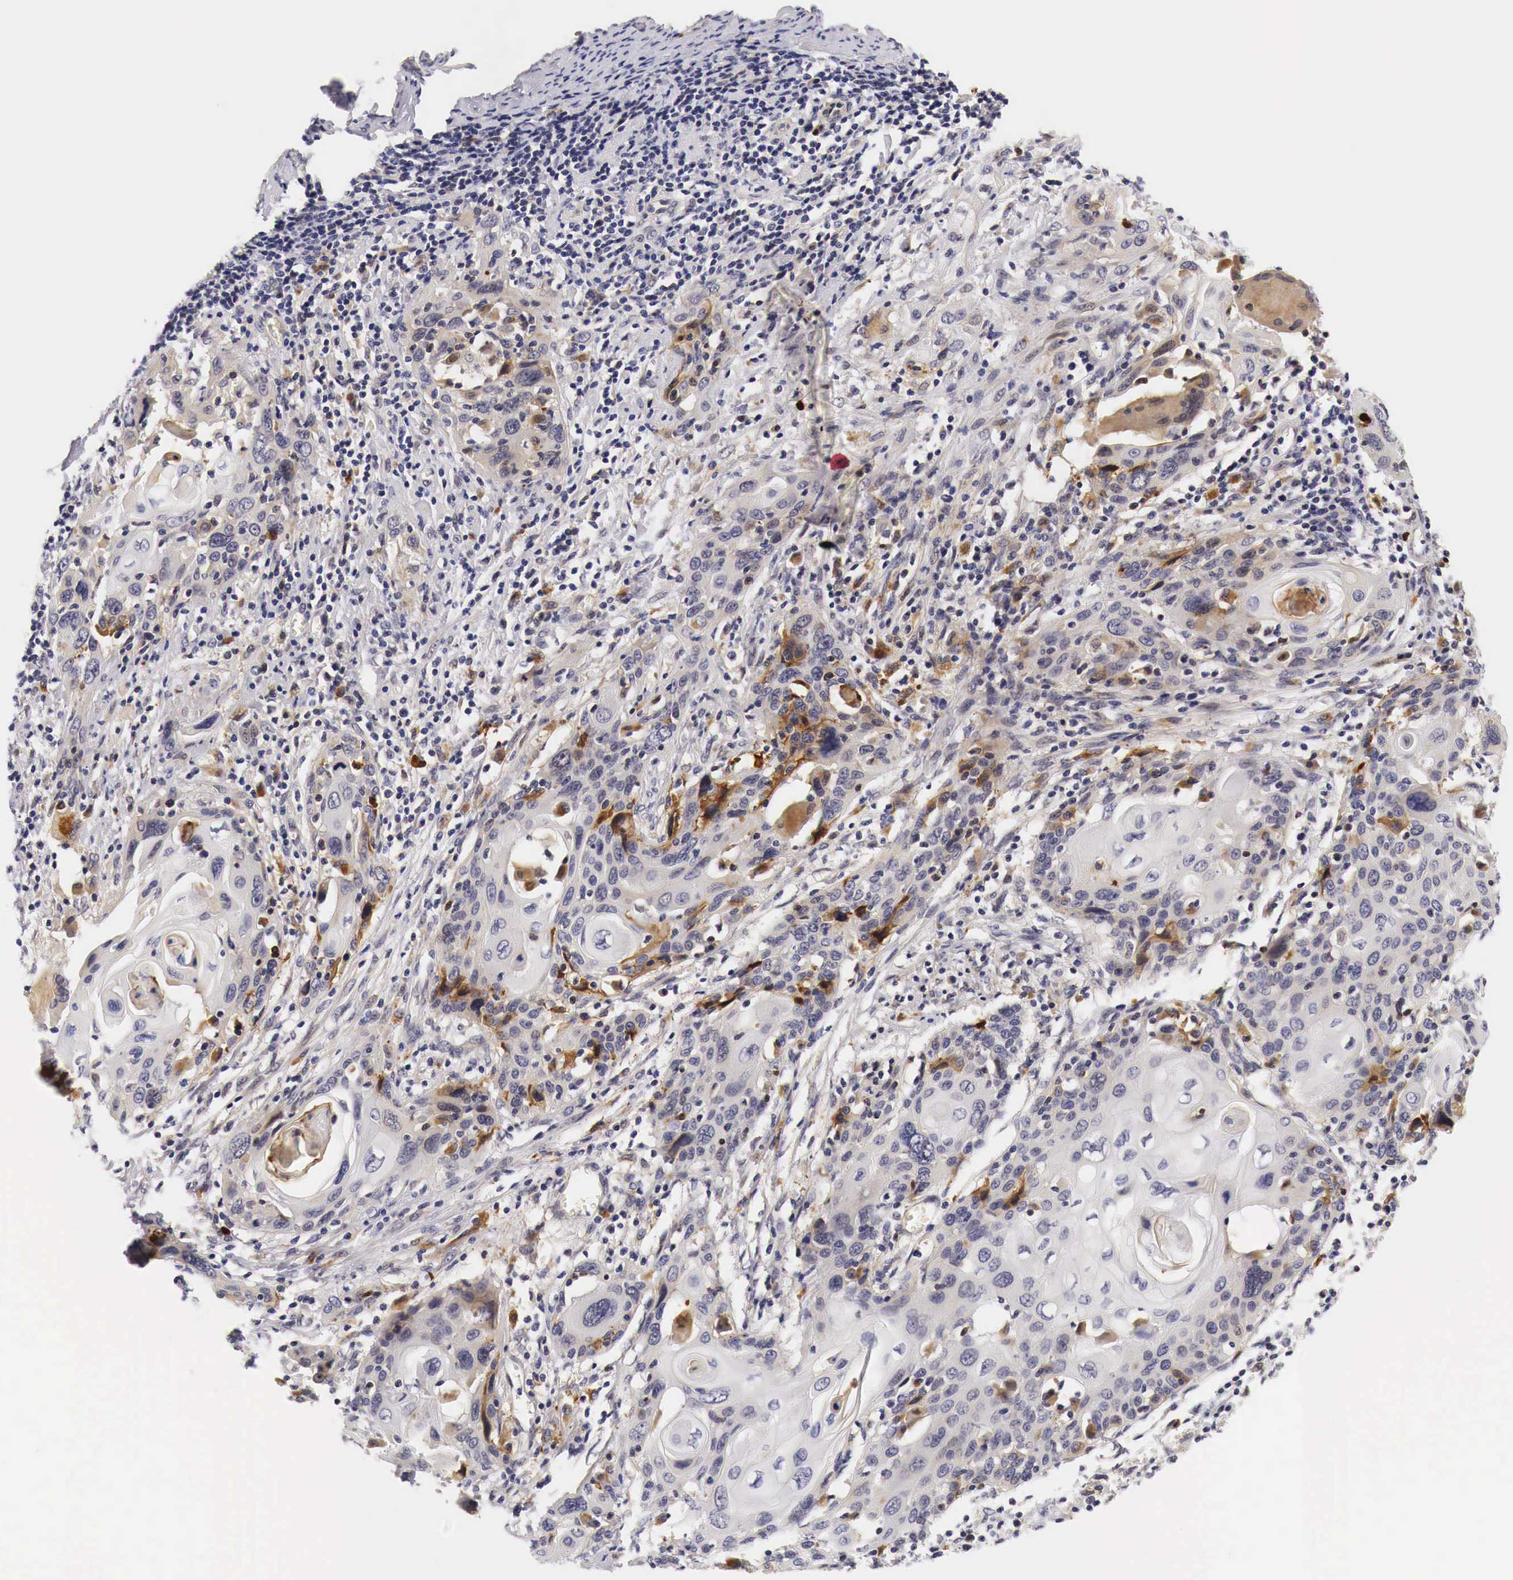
{"staining": {"intensity": "weak", "quantity": "<25%", "location": "cytoplasmic/membranous"}, "tissue": "cervical cancer", "cell_type": "Tumor cells", "image_type": "cancer", "snomed": [{"axis": "morphology", "description": "Squamous cell carcinoma, NOS"}, {"axis": "topography", "description": "Cervix"}], "caption": "A photomicrograph of squamous cell carcinoma (cervical) stained for a protein demonstrates no brown staining in tumor cells.", "gene": "CASP3", "patient": {"sex": "female", "age": 54}}